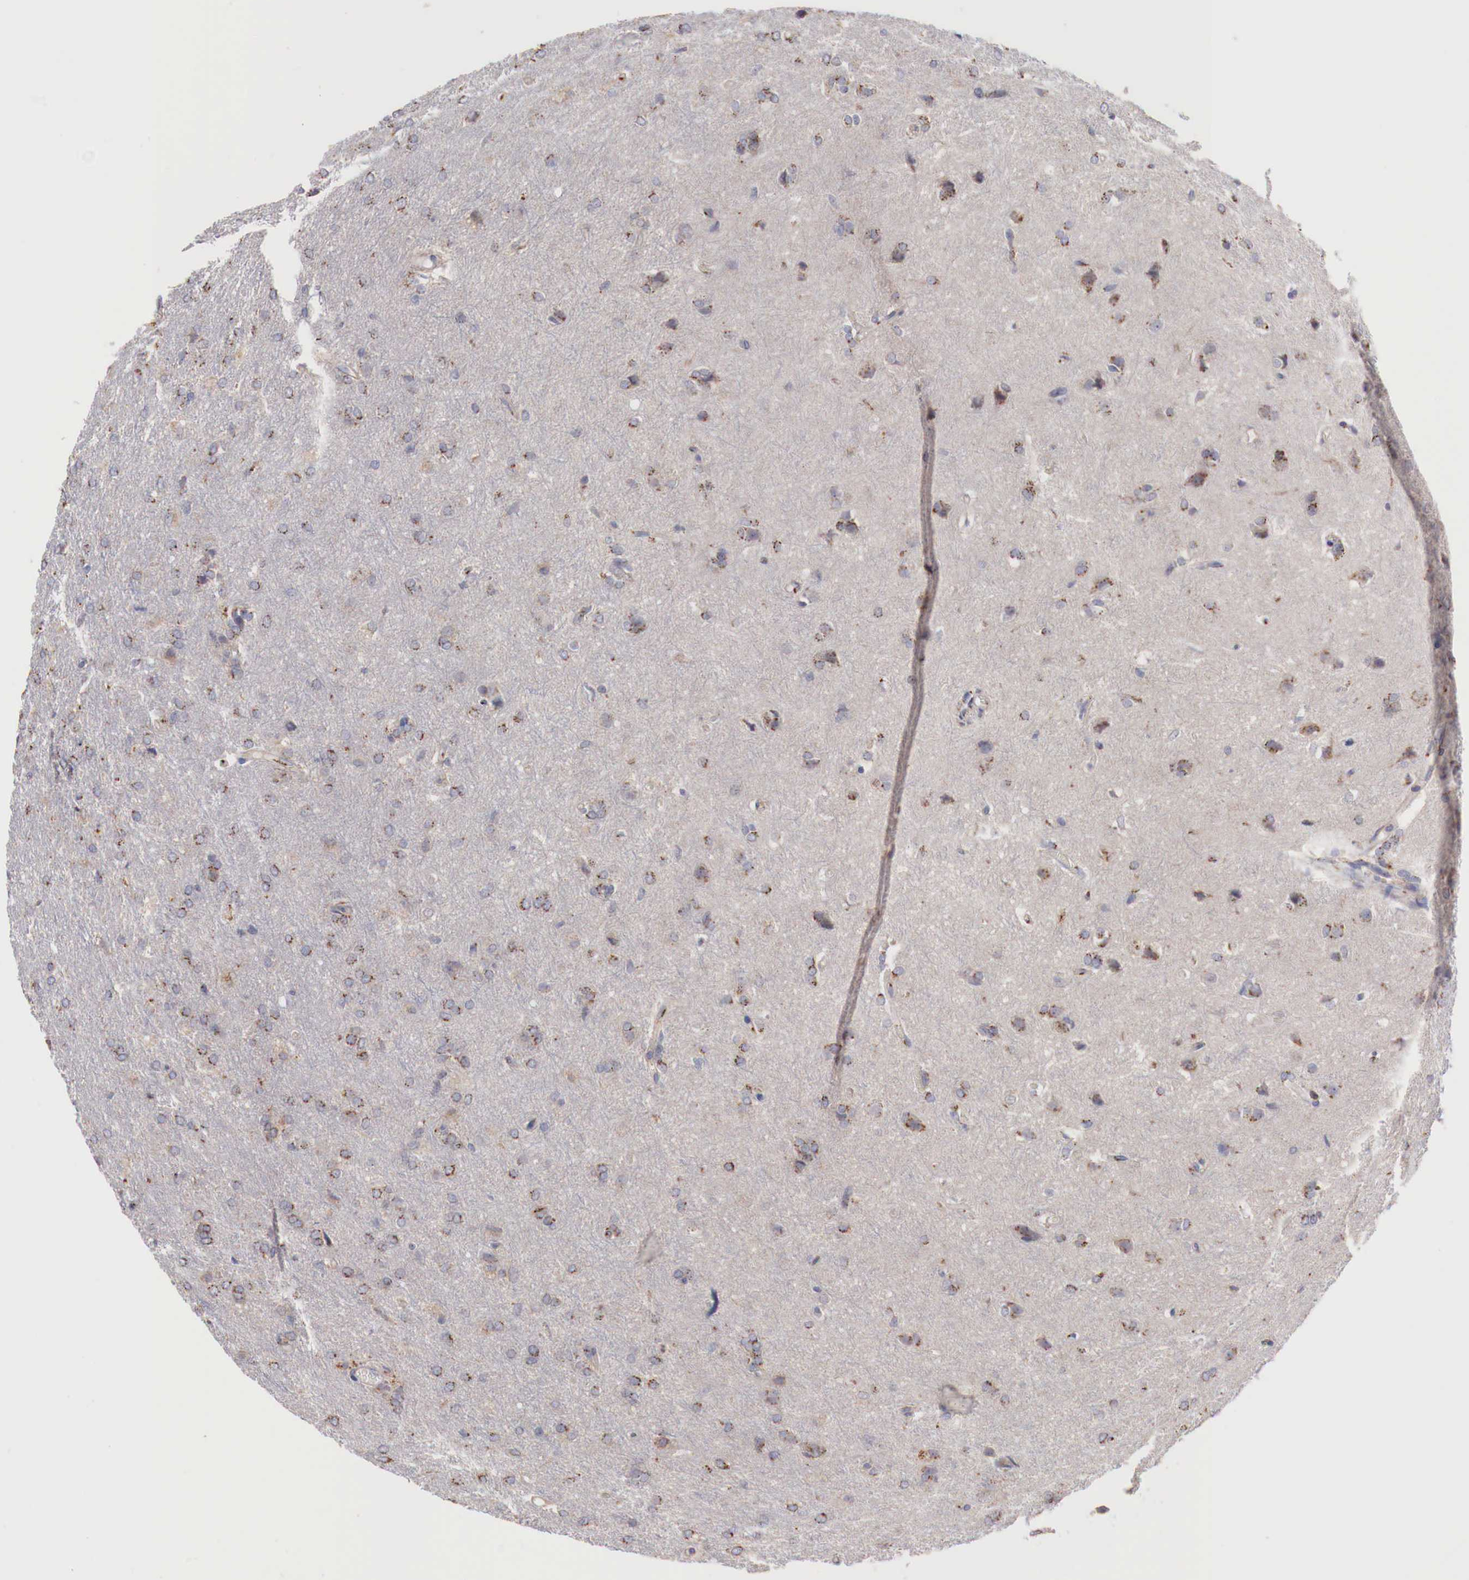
{"staining": {"intensity": "weak", "quantity": "25%-75%", "location": "cytoplasmic/membranous"}, "tissue": "glioma", "cell_type": "Tumor cells", "image_type": "cancer", "snomed": [{"axis": "morphology", "description": "Glioma, malignant, High grade"}, {"axis": "topography", "description": "Brain"}], "caption": "Brown immunohistochemical staining in human malignant high-grade glioma shows weak cytoplasmic/membranous staining in approximately 25%-75% of tumor cells.", "gene": "SYAP1", "patient": {"sex": "male", "age": 68}}